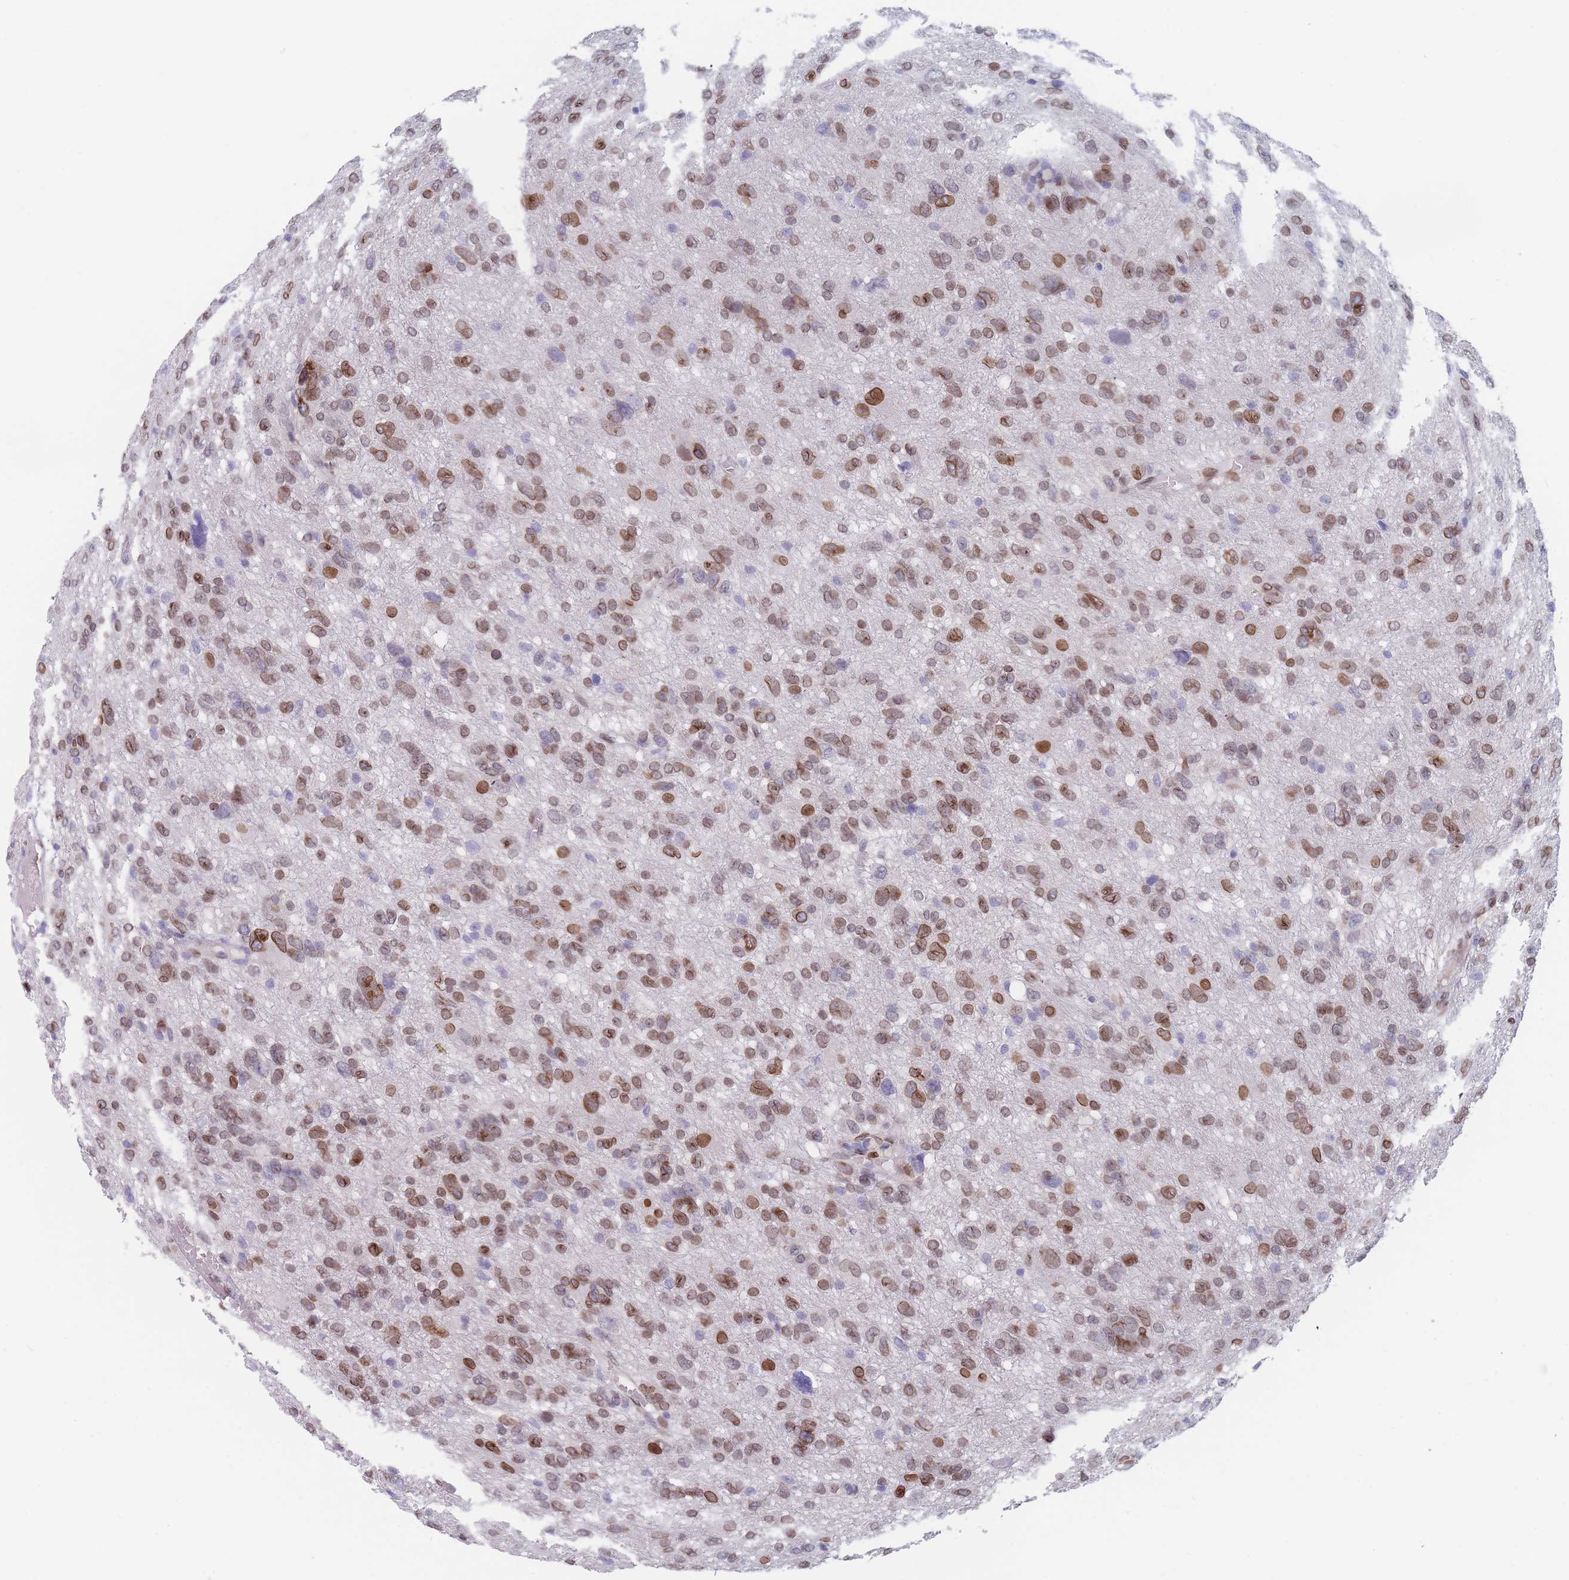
{"staining": {"intensity": "moderate", "quantity": ">75%", "location": "cytoplasmic/membranous,nuclear"}, "tissue": "glioma", "cell_type": "Tumor cells", "image_type": "cancer", "snomed": [{"axis": "morphology", "description": "Glioma, malignant, High grade"}, {"axis": "topography", "description": "Brain"}], "caption": "Glioma tissue shows moderate cytoplasmic/membranous and nuclear expression in about >75% of tumor cells, visualized by immunohistochemistry.", "gene": "ZBTB1", "patient": {"sex": "female", "age": 59}}